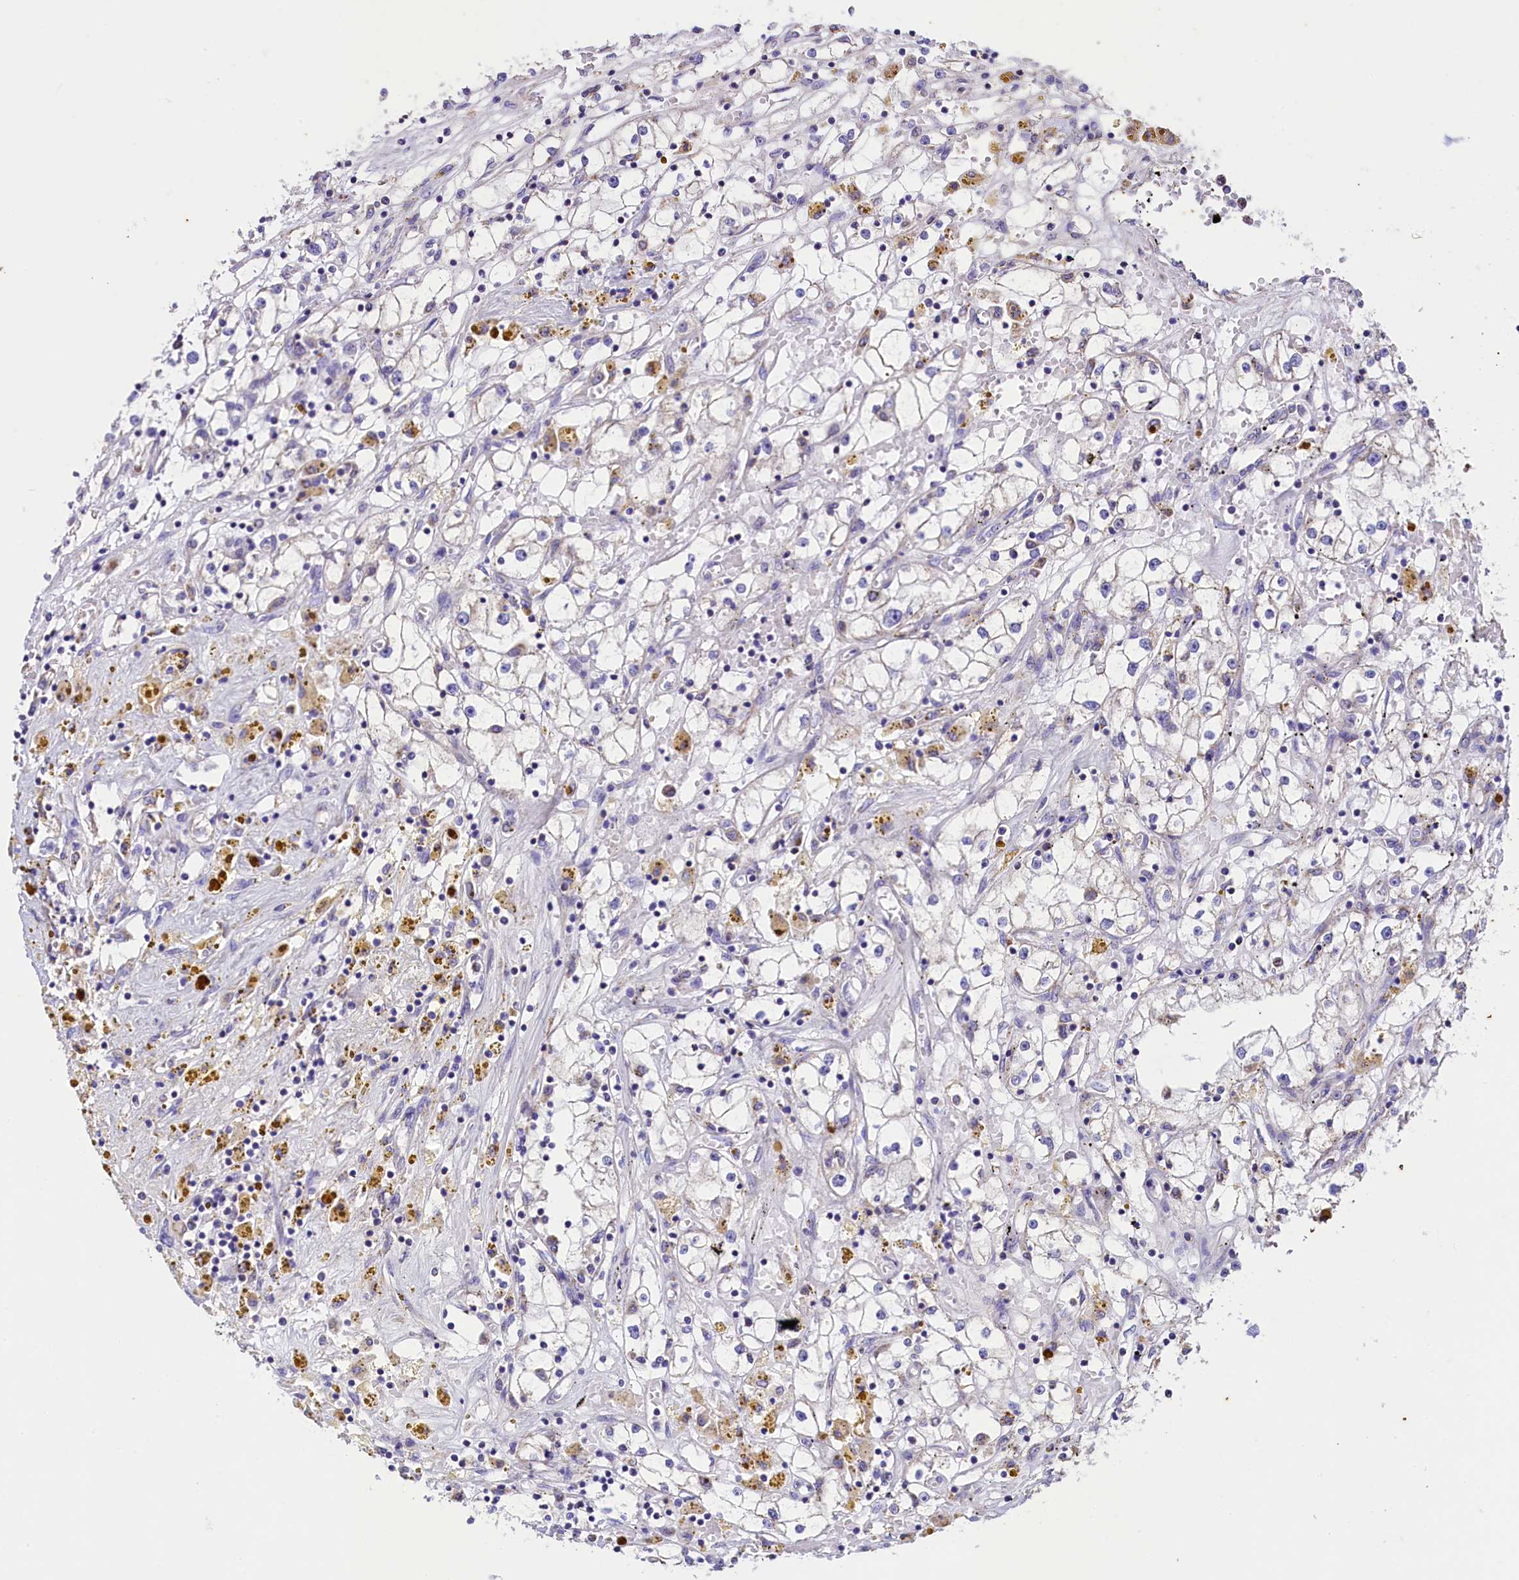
{"staining": {"intensity": "negative", "quantity": "none", "location": "none"}, "tissue": "renal cancer", "cell_type": "Tumor cells", "image_type": "cancer", "snomed": [{"axis": "morphology", "description": "Adenocarcinoma, NOS"}, {"axis": "topography", "description": "Kidney"}], "caption": "A micrograph of human renal adenocarcinoma is negative for staining in tumor cells.", "gene": "IDH3A", "patient": {"sex": "male", "age": 56}}